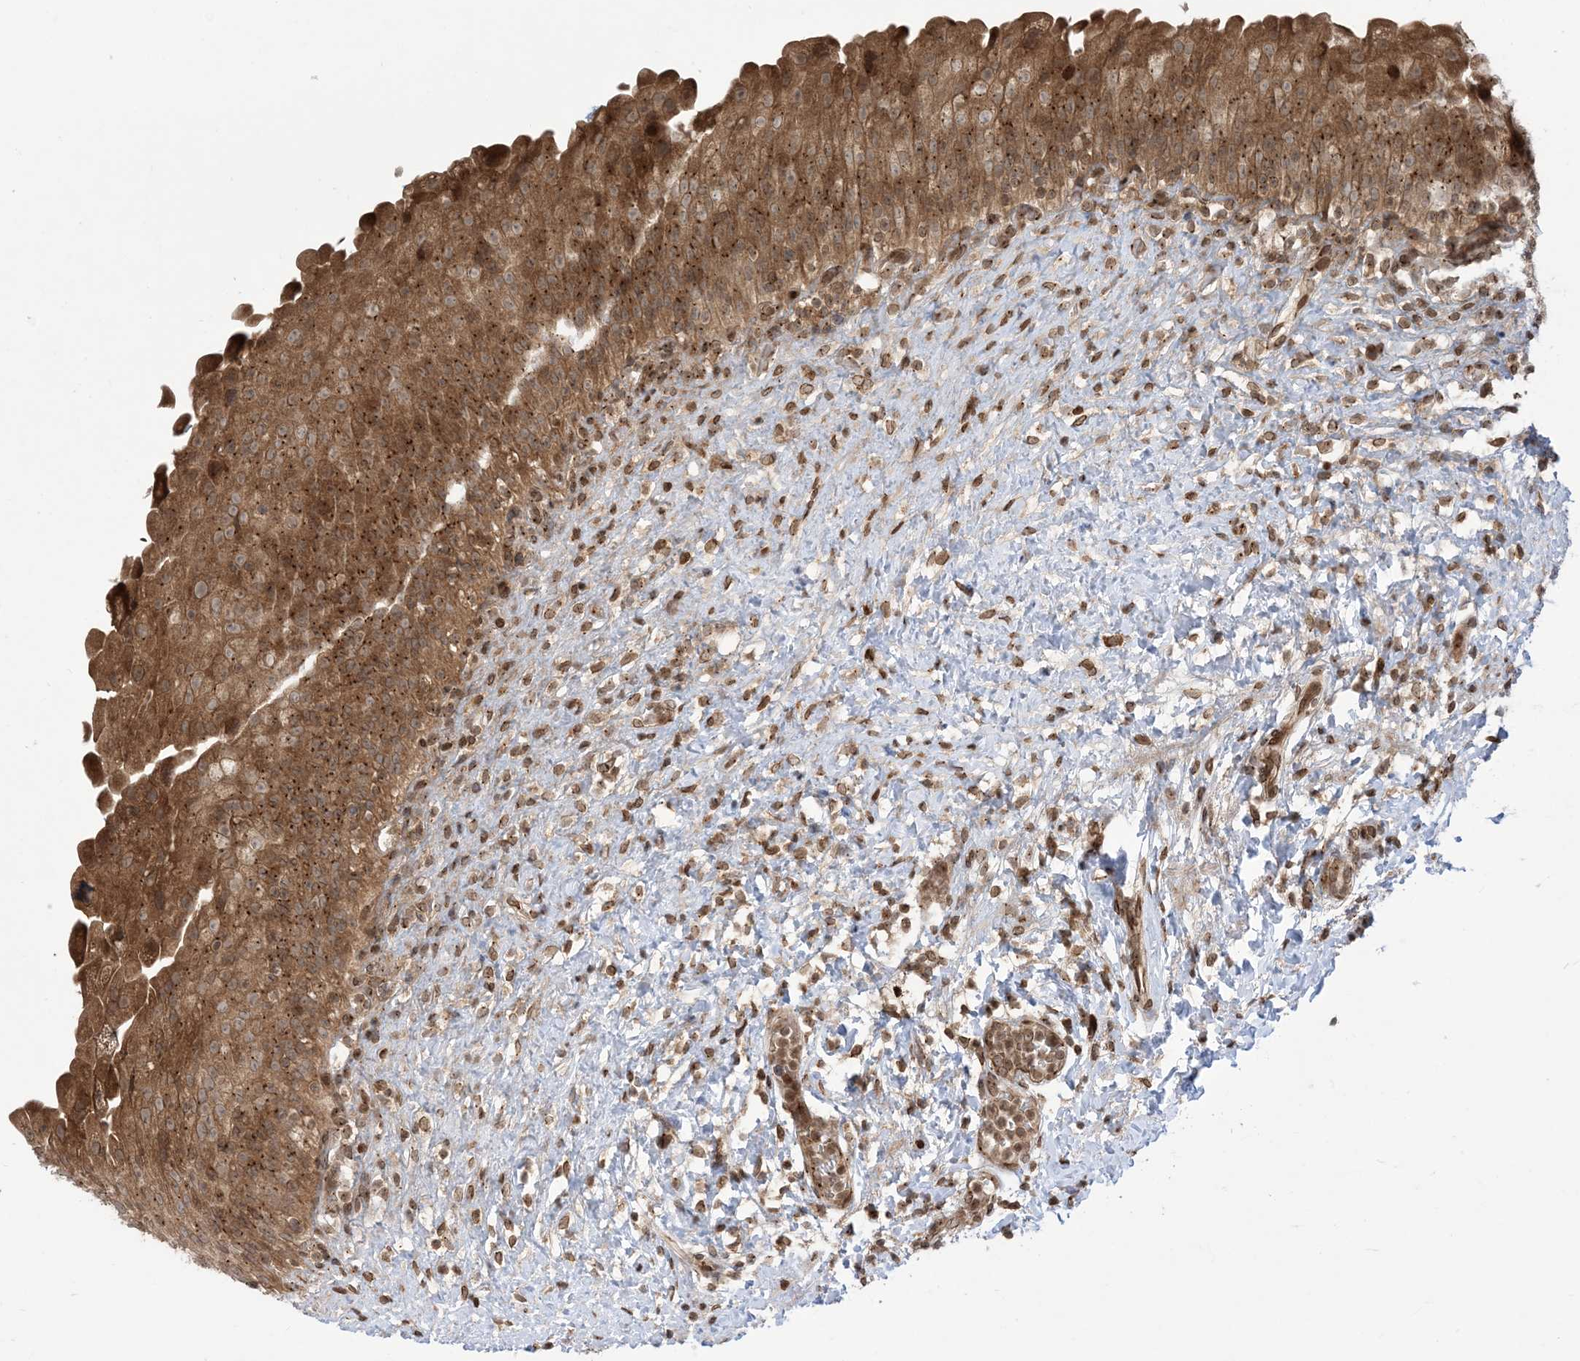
{"staining": {"intensity": "strong", "quantity": ">75%", "location": "cytoplasmic/membranous,nuclear"}, "tissue": "urinary bladder", "cell_type": "Urothelial cells", "image_type": "normal", "snomed": [{"axis": "morphology", "description": "Normal tissue, NOS"}, {"axis": "topography", "description": "Urinary bladder"}], "caption": "Urothelial cells exhibit strong cytoplasmic/membranous,nuclear staining in about >75% of cells in benign urinary bladder. The staining is performed using DAB brown chromogen to label protein expression. The nuclei are counter-stained blue using hematoxylin.", "gene": "CASP4", "patient": {"sex": "female", "age": 27}}